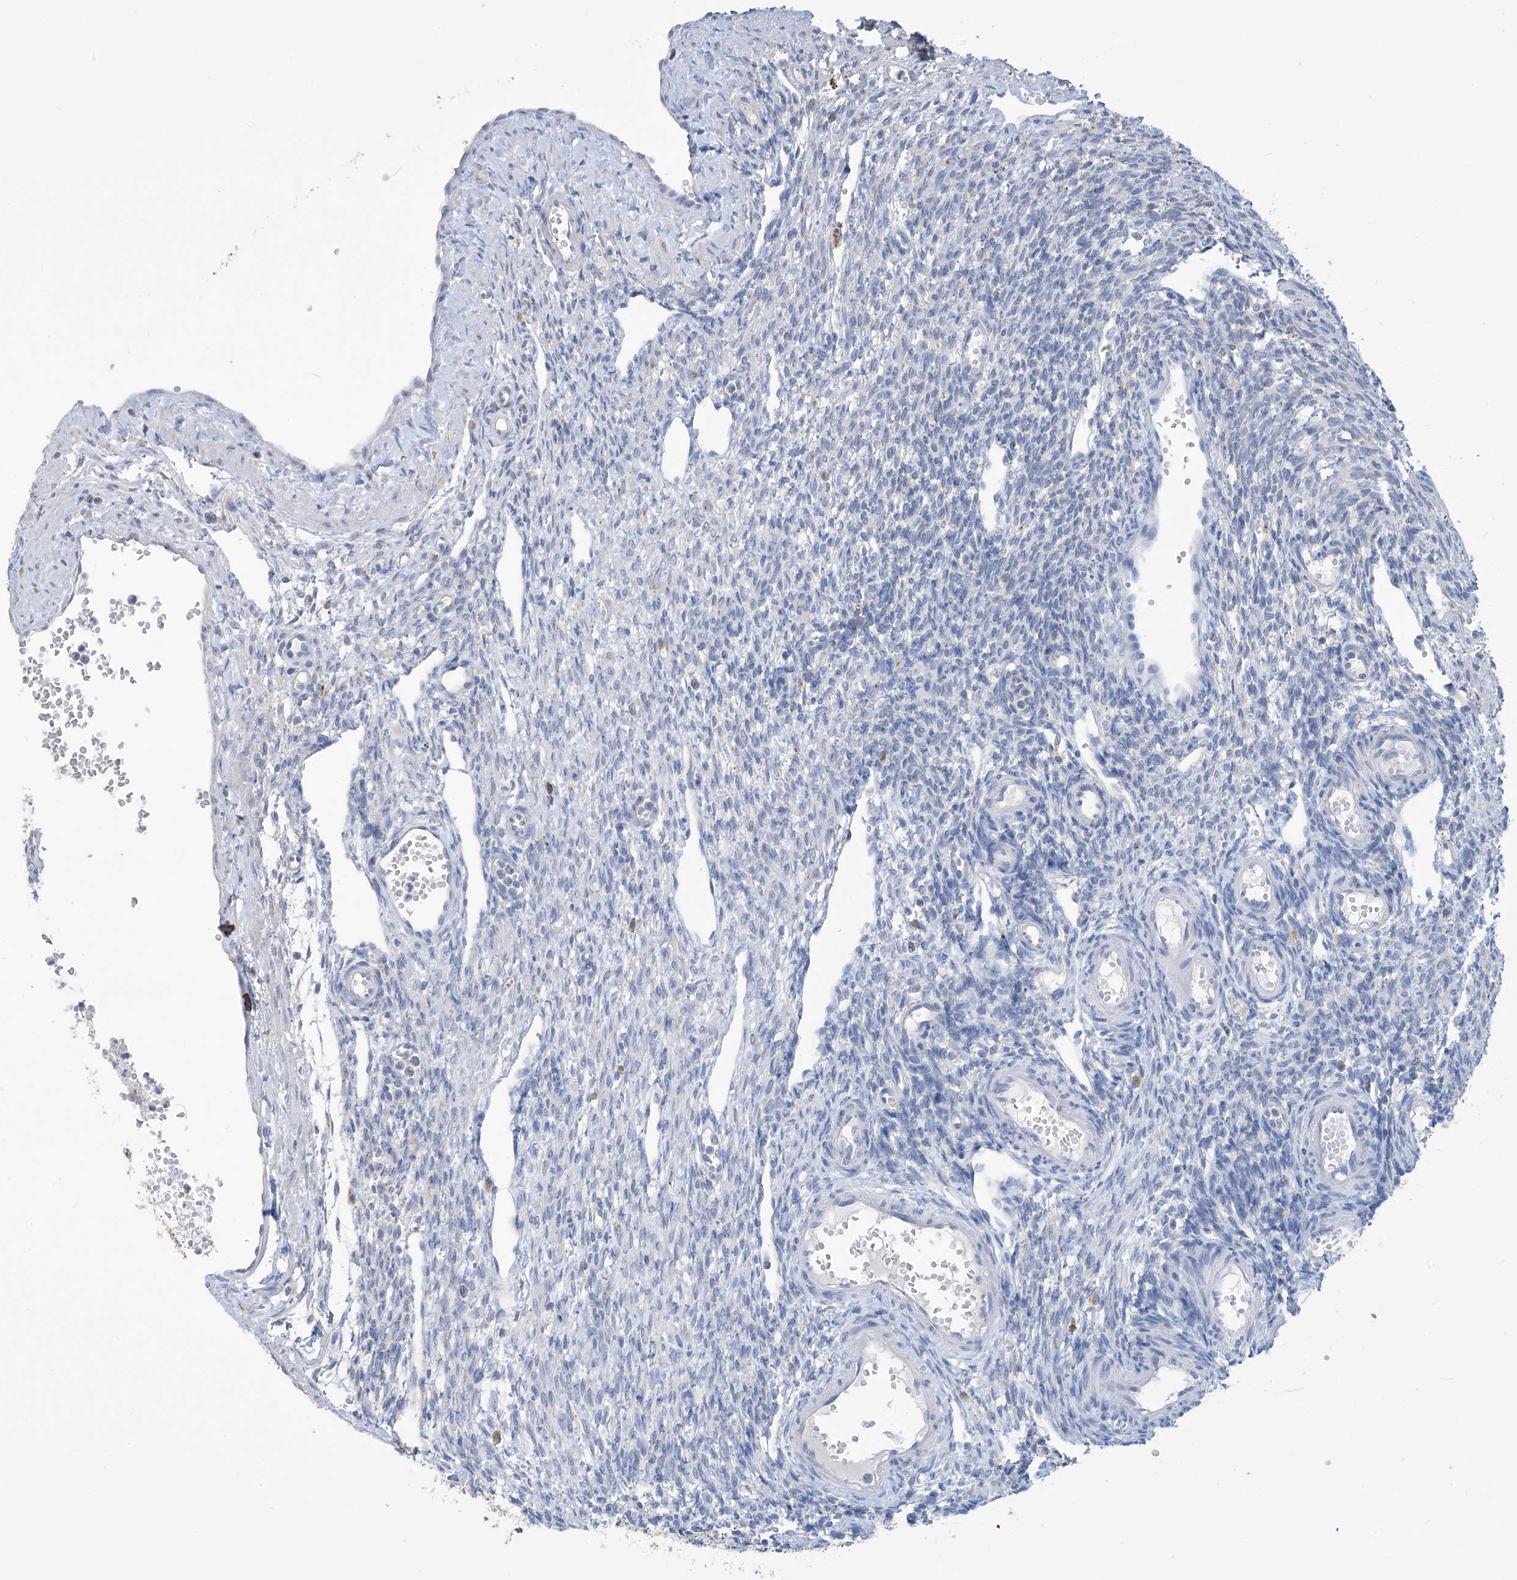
{"staining": {"intensity": "negative", "quantity": "none", "location": "none"}, "tissue": "ovary", "cell_type": "Follicle cells", "image_type": "normal", "snomed": [{"axis": "morphology", "description": "Normal tissue, NOS"}, {"axis": "morphology", "description": "Cyst, NOS"}, {"axis": "topography", "description": "Ovary"}], "caption": "Photomicrograph shows no significant protein expression in follicle cells of normal ovary.", "gene": "OGT", "patient": {"sex": "female", "age": 33}}